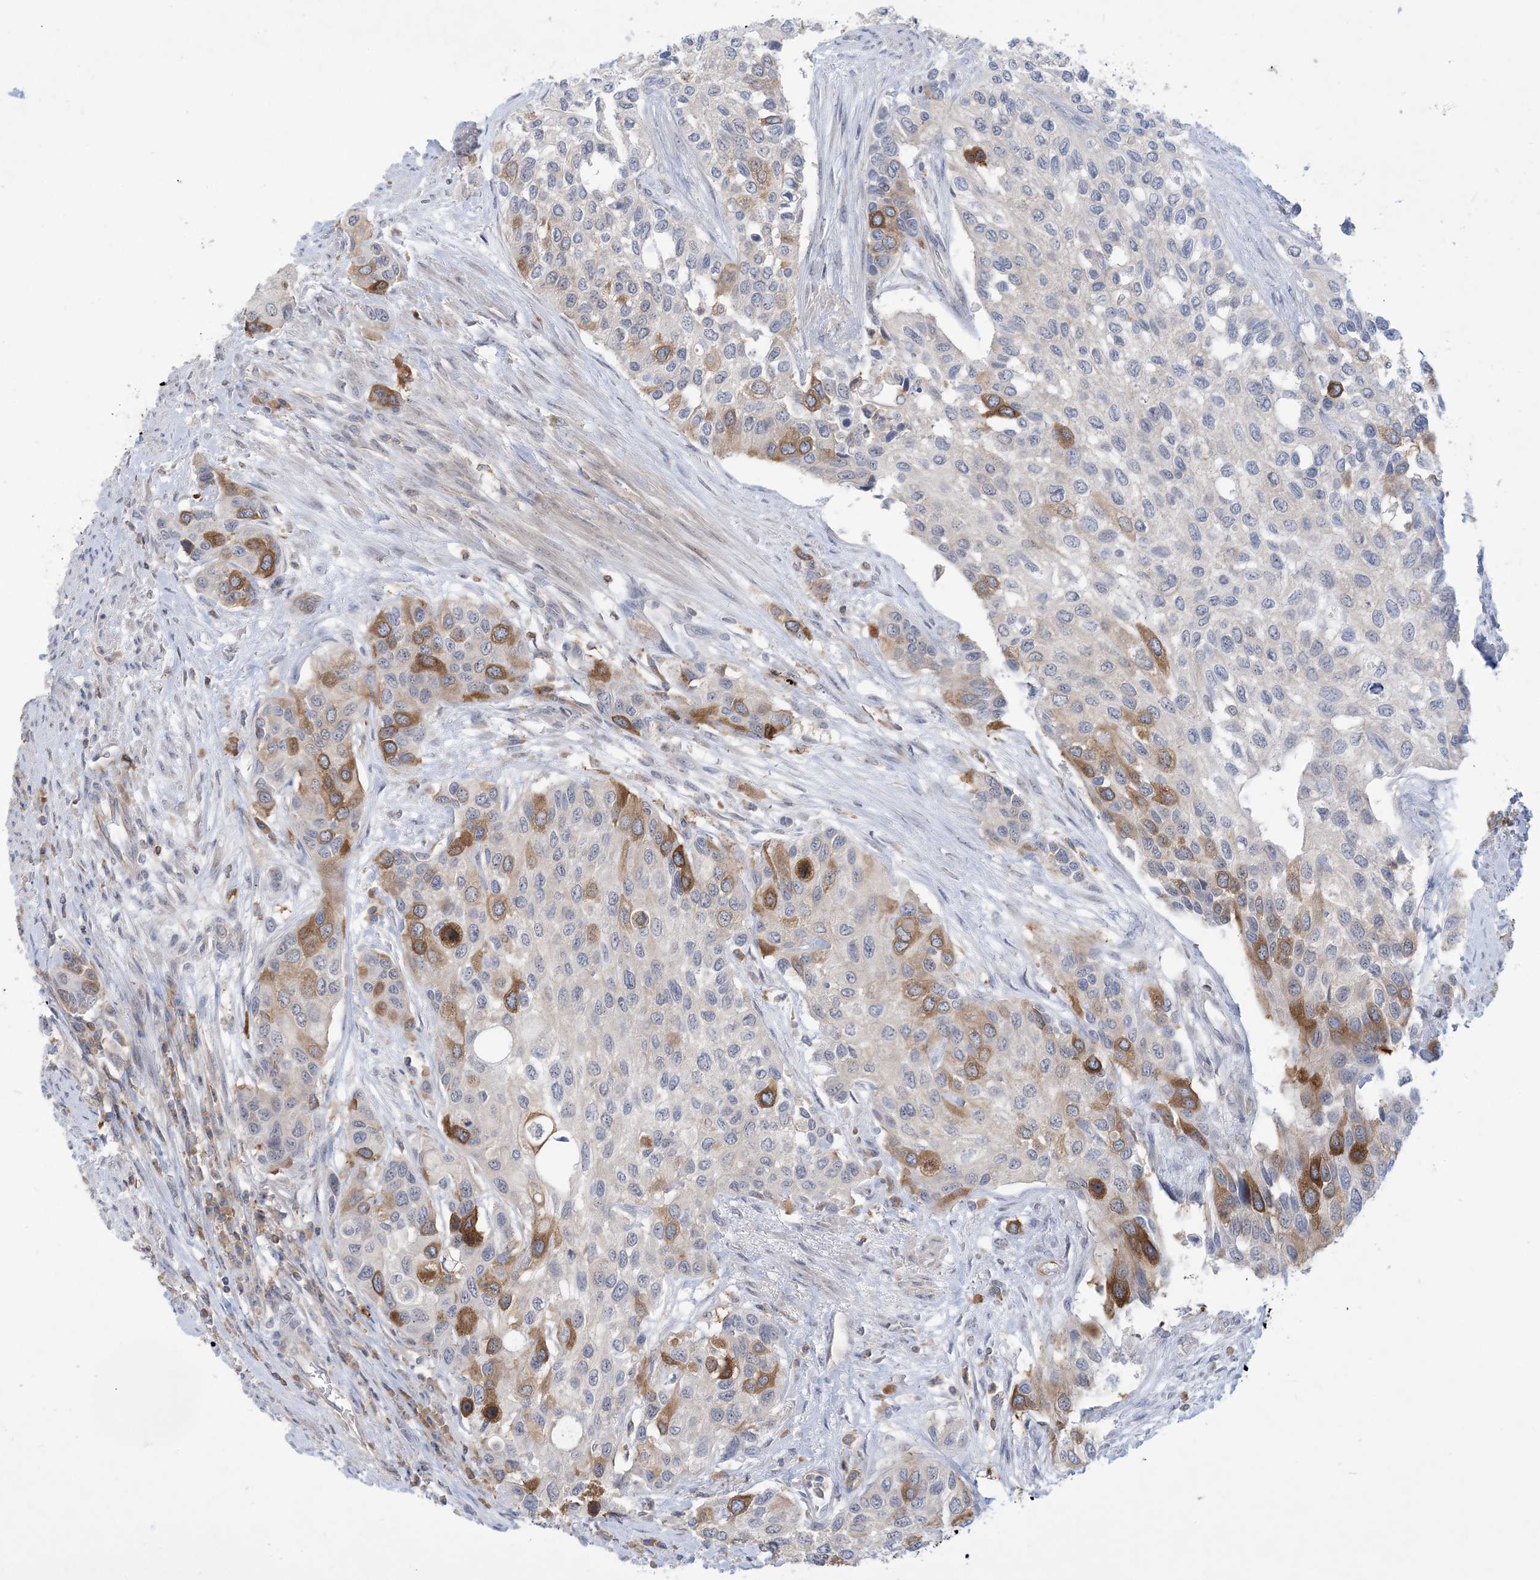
{"staining": {"intensity": "moderate", "quantity": "<25%", "location": "cytoplasmic/membranous"}, "tissue": "urothelial cancer", "cell_type": "Tumor cells", "image_type": "cancer", "snomed": [{"axis": "morphology", "description": "Normal tissue, NOS"}, {"axis": "morphology", "description": "Urothelial carcinoma, High grade"}, {"axis": "topography", "description": "Vascular tissue"}, {"axis": "topography", "description": "Urinary bladder"}], "caption": "A histopathology image of human urothelial carcinoma (high-grade) stained for a protein reveals moderate cytoplasmic/membranous brown staining in tumor cells.", "gene": "AOC1", "patient": {"sex": "female", "age": 56}}